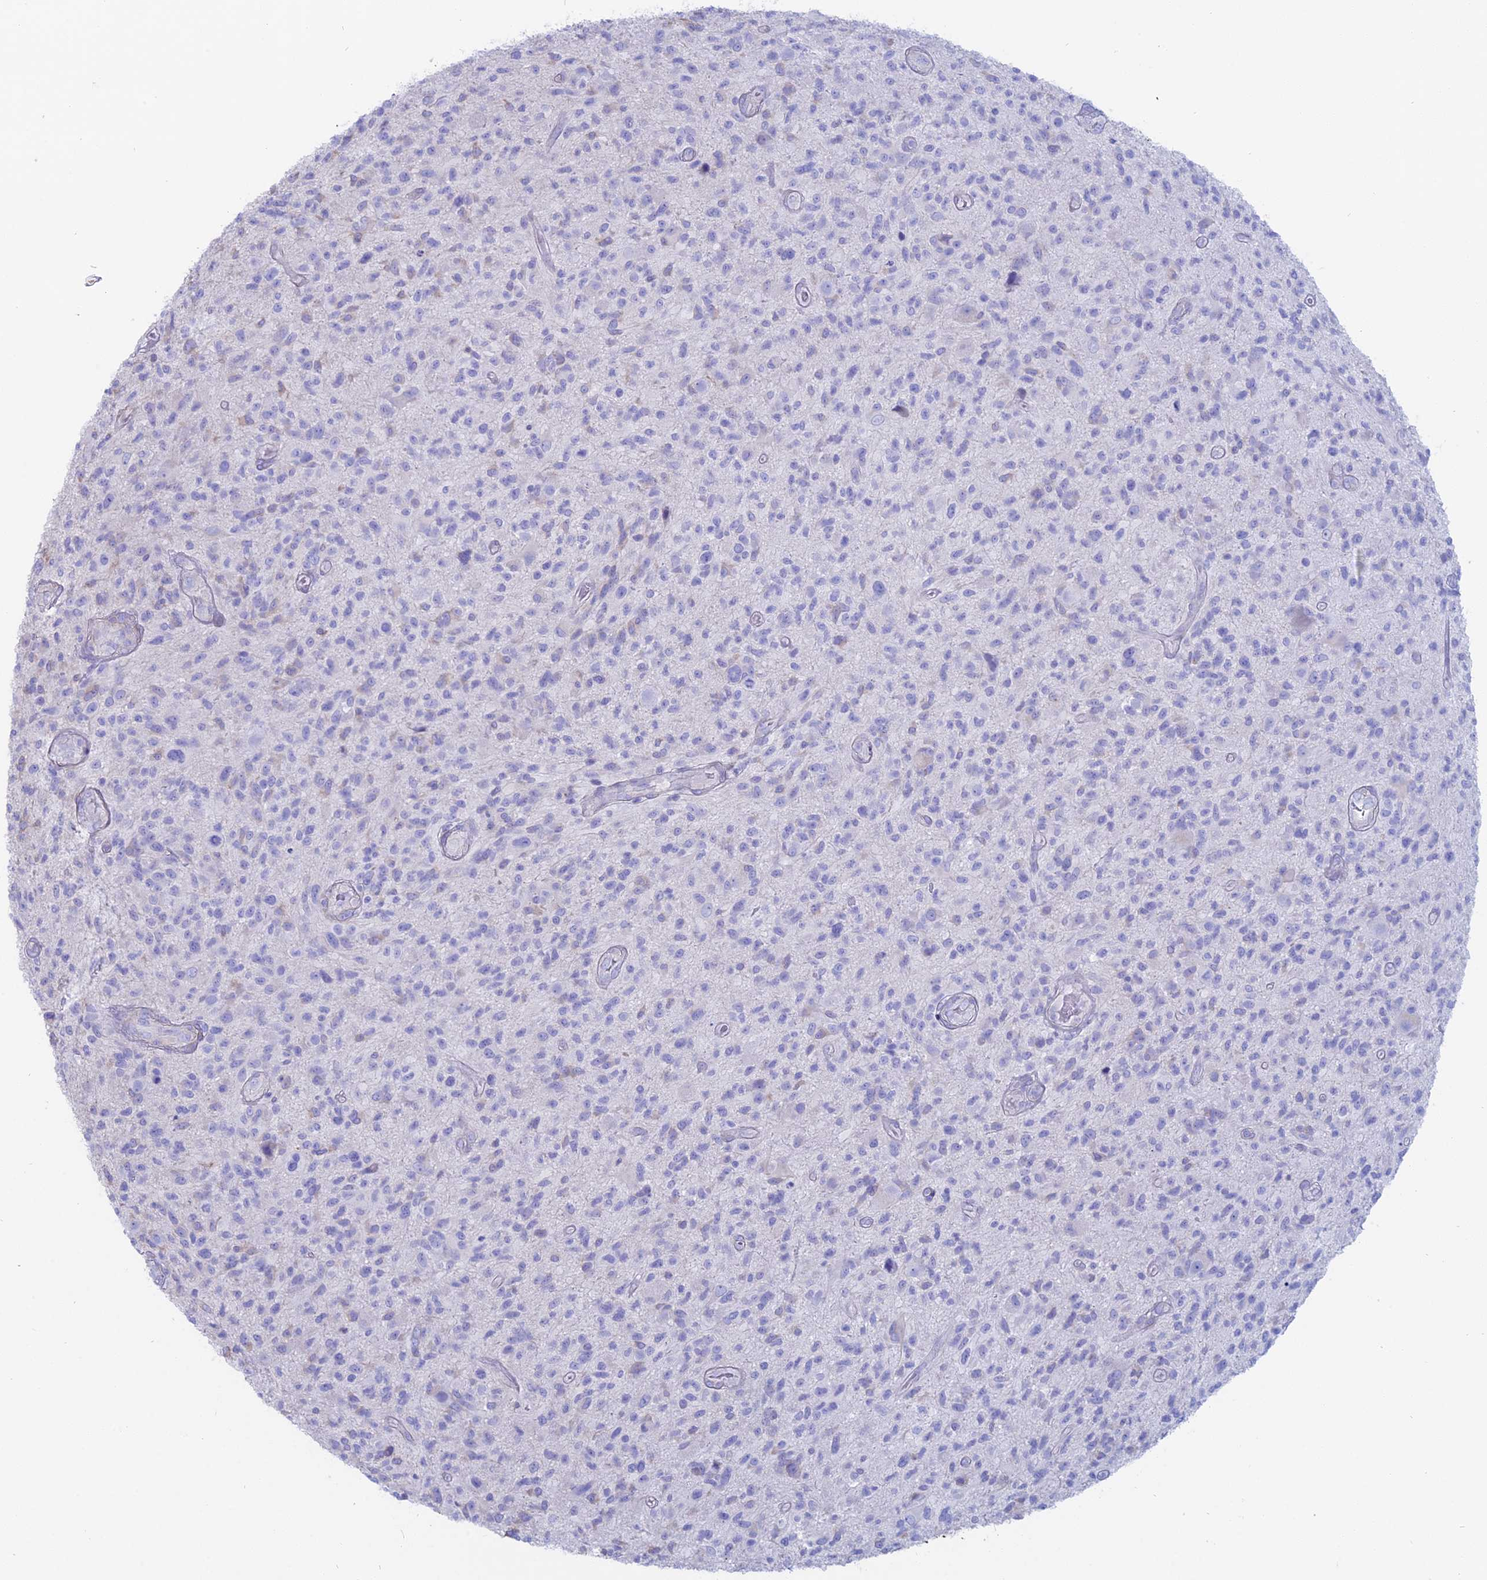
{"staining": {"intensity": "negative", "quantity": "none", "location": "none"}, "tissue": "glioma", "cell_type": "Tumor cells", "image_type": "cancer", "snomed": [{"axis": "morphology", "description": "Glioma, malignant, High grade"}, {"axis": "topography", "description": "Brain"}], "caption": "Tumor cells are negative for protein expression in human high-grade glioma (malignant). (Brightfield microscopy of DAB immunohistochemistry at high magnification).", "gene": "OR2AE1", "patient": {"sex": "male", "age": 47}}